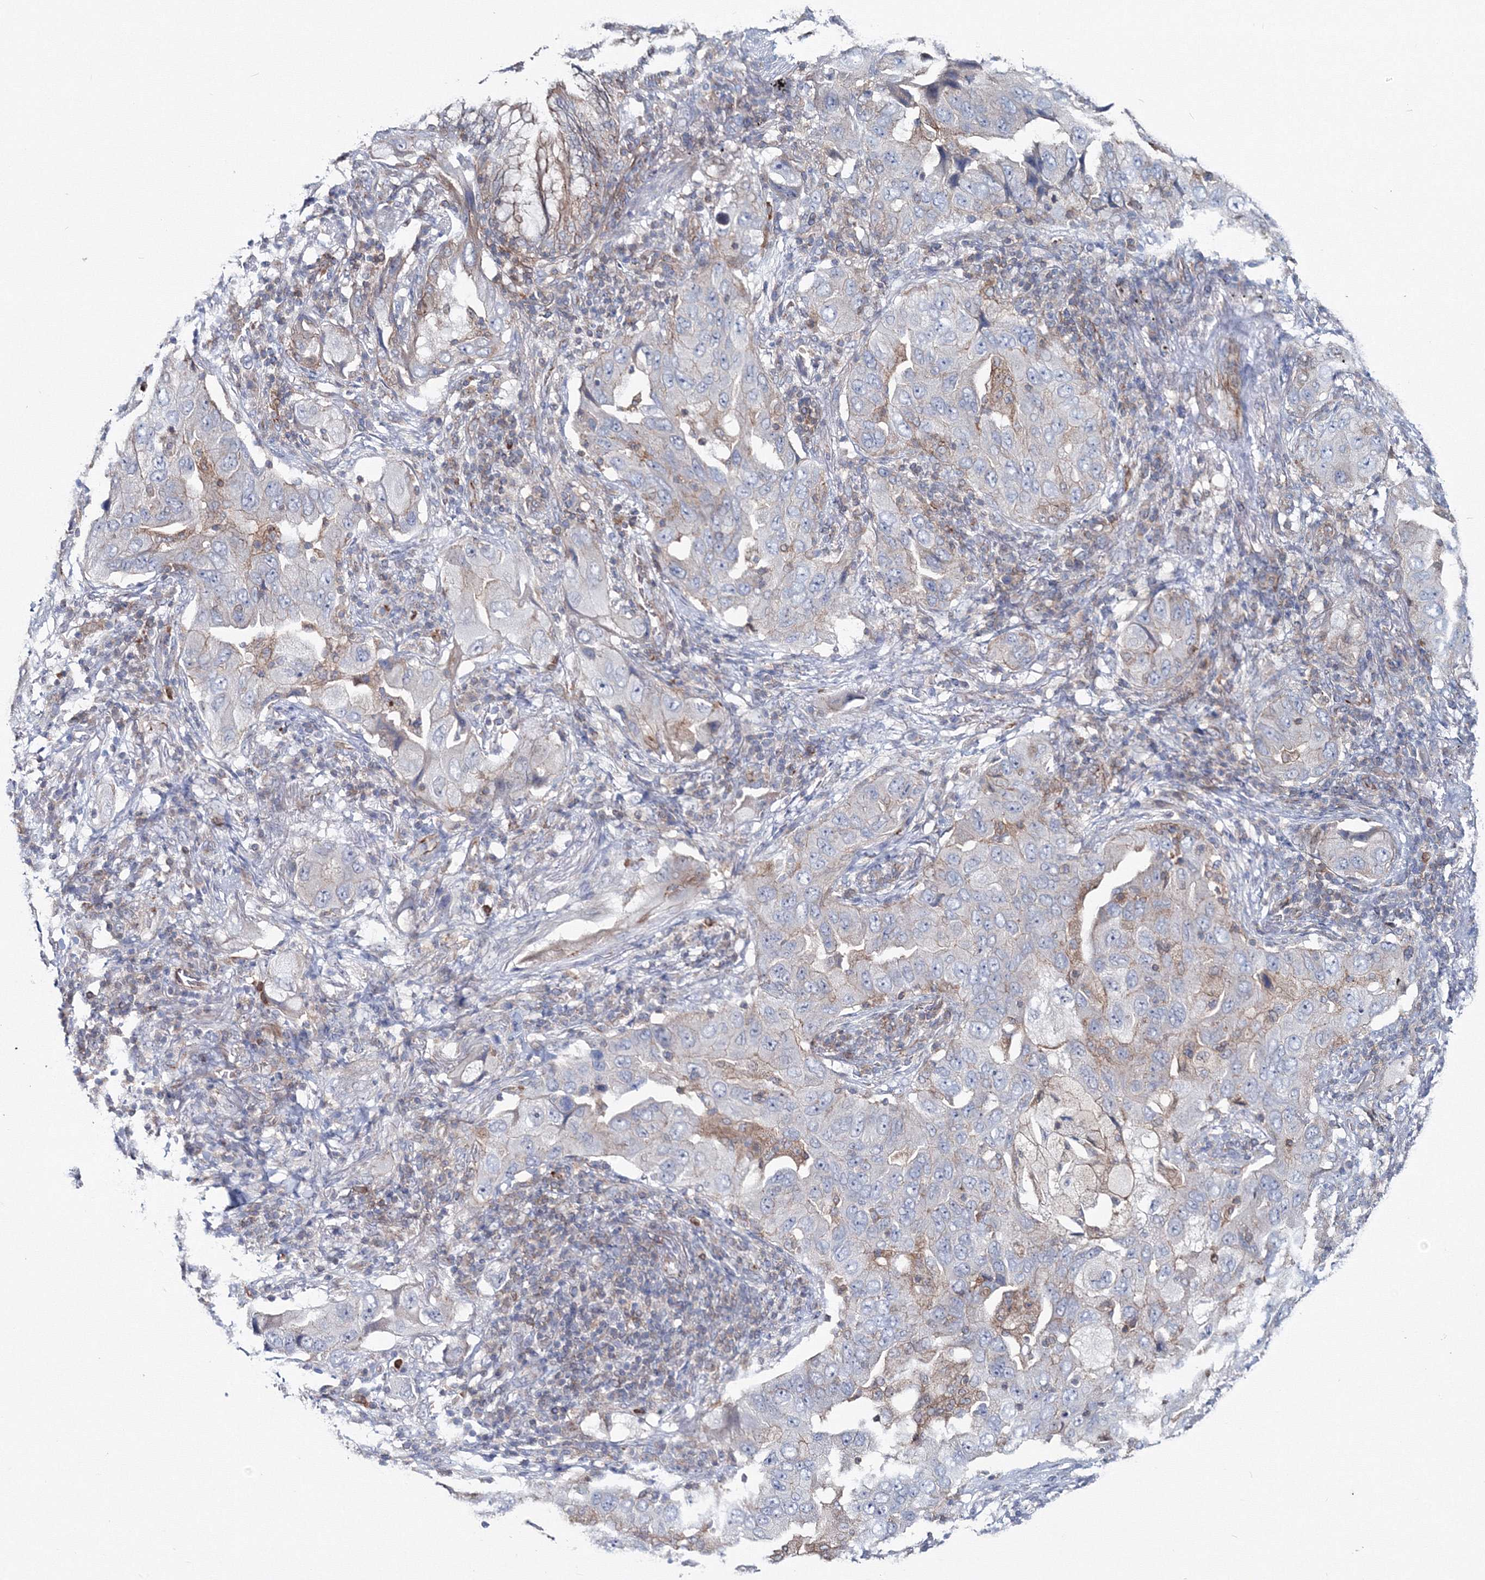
{"staining": {"intensity": "negative", "quantity": "none", "location": "none"}, "tissue": "lung cancer", "cell_type": "Tumor cells", "image_type": "cancer", "snomed": [{"axis": "morphology", "description": "Adenocarcinoma, NOS"}, {"axis": "topography", "description": "Lung"}], "caption": "IHC of adenocarcinoma (lung) demonstrates no staining in tumor cells.", "gene": "GGA2", "patient": {"sex": "female", "age": 65}}